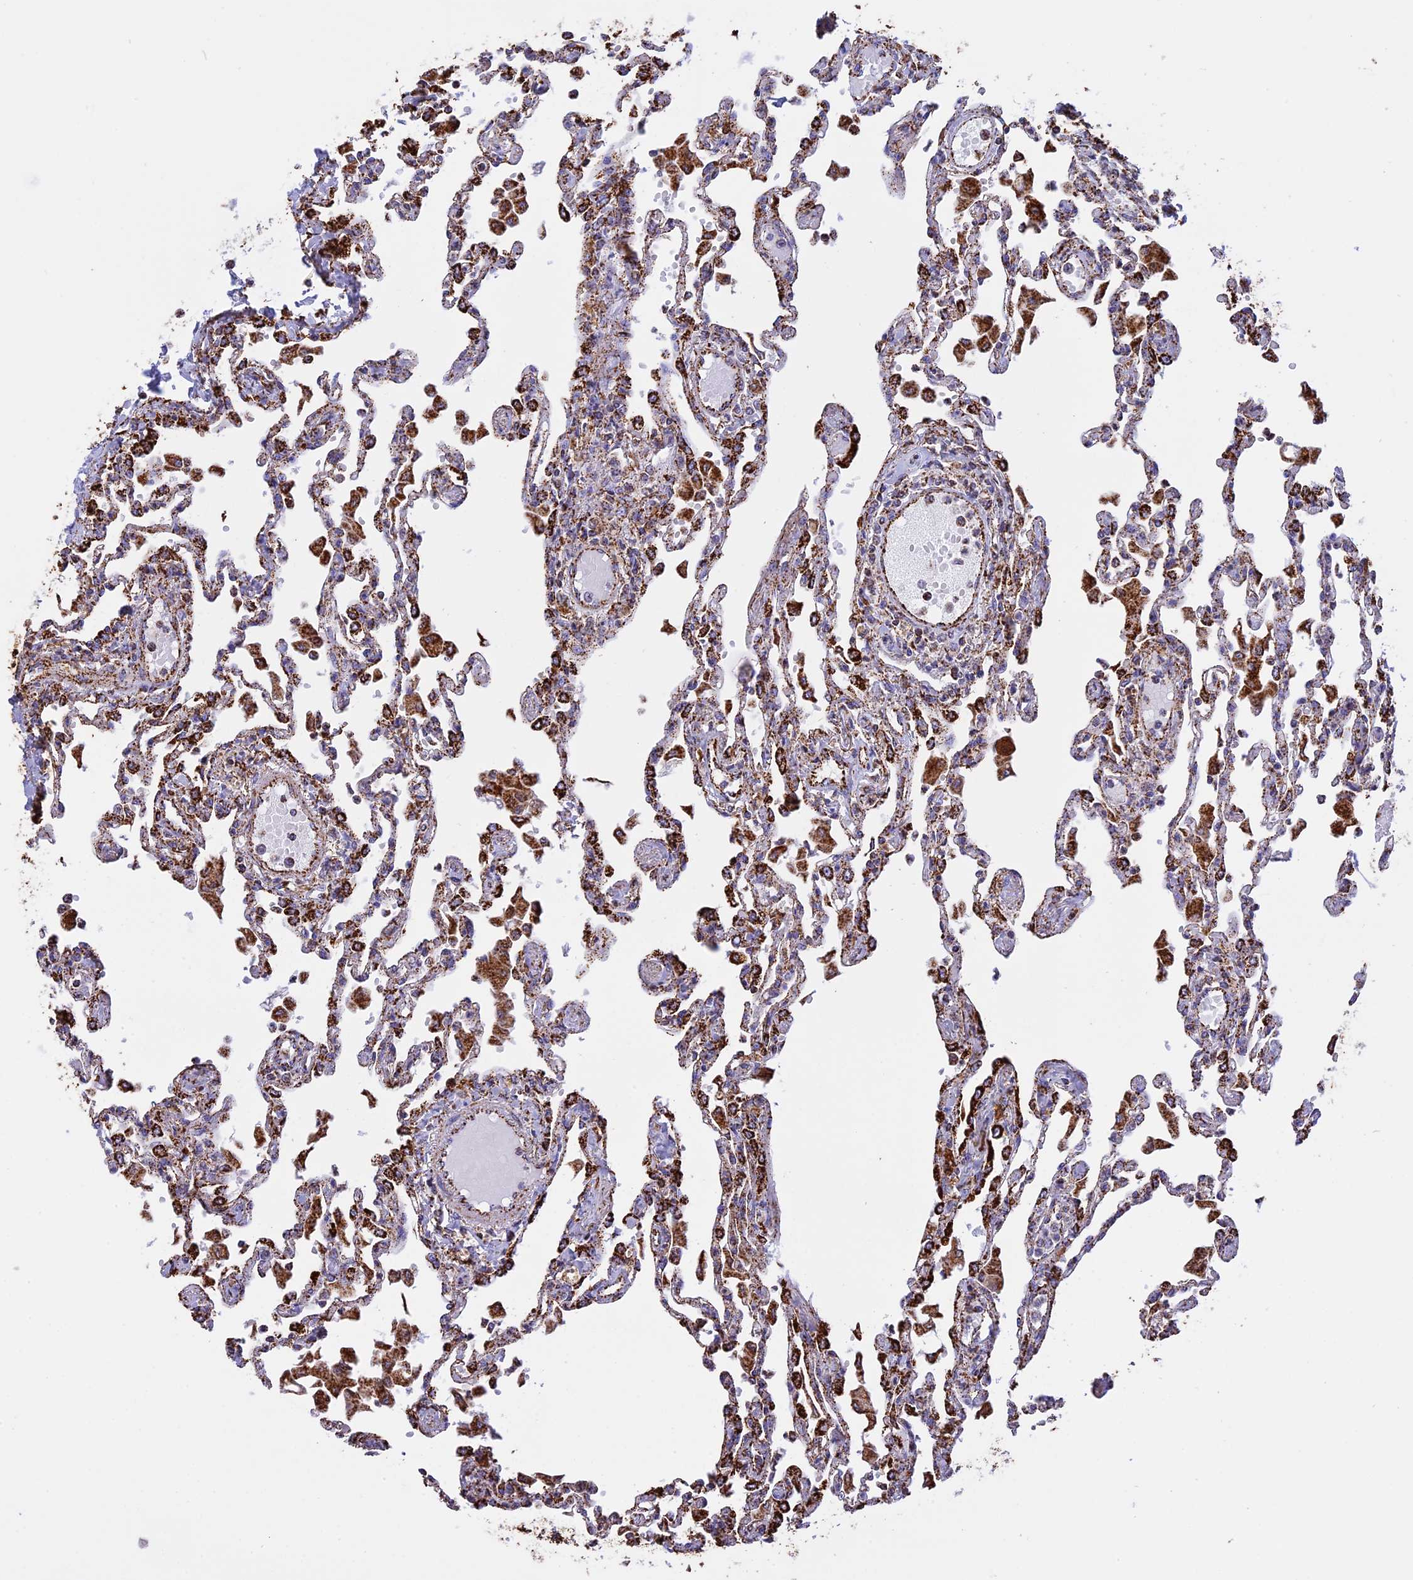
{"staining": {"intensity": "moderate", "quantity": "25%-75%", "location": "cytoplasmic/membranous"}, "tissue": "lung", "cell_type": "Alveolar cells", "image_type": "normal", "snomed": [{"axis": "morphology", "description": "Normal tissue, NOS"}, {"axis": "topography", "description": "Bronchus"}, {"axis": "topography", "description": "Lung"}], "caption": "Immunohistochemical staining of unremarkable lung reveals 25%-75% levels of moderate cytoplasmic/membranous protein positivity in about 25%-75% of alveolar cells.", "gene": "KCNG1", "patient": {"sex": "female", "age": 49}}